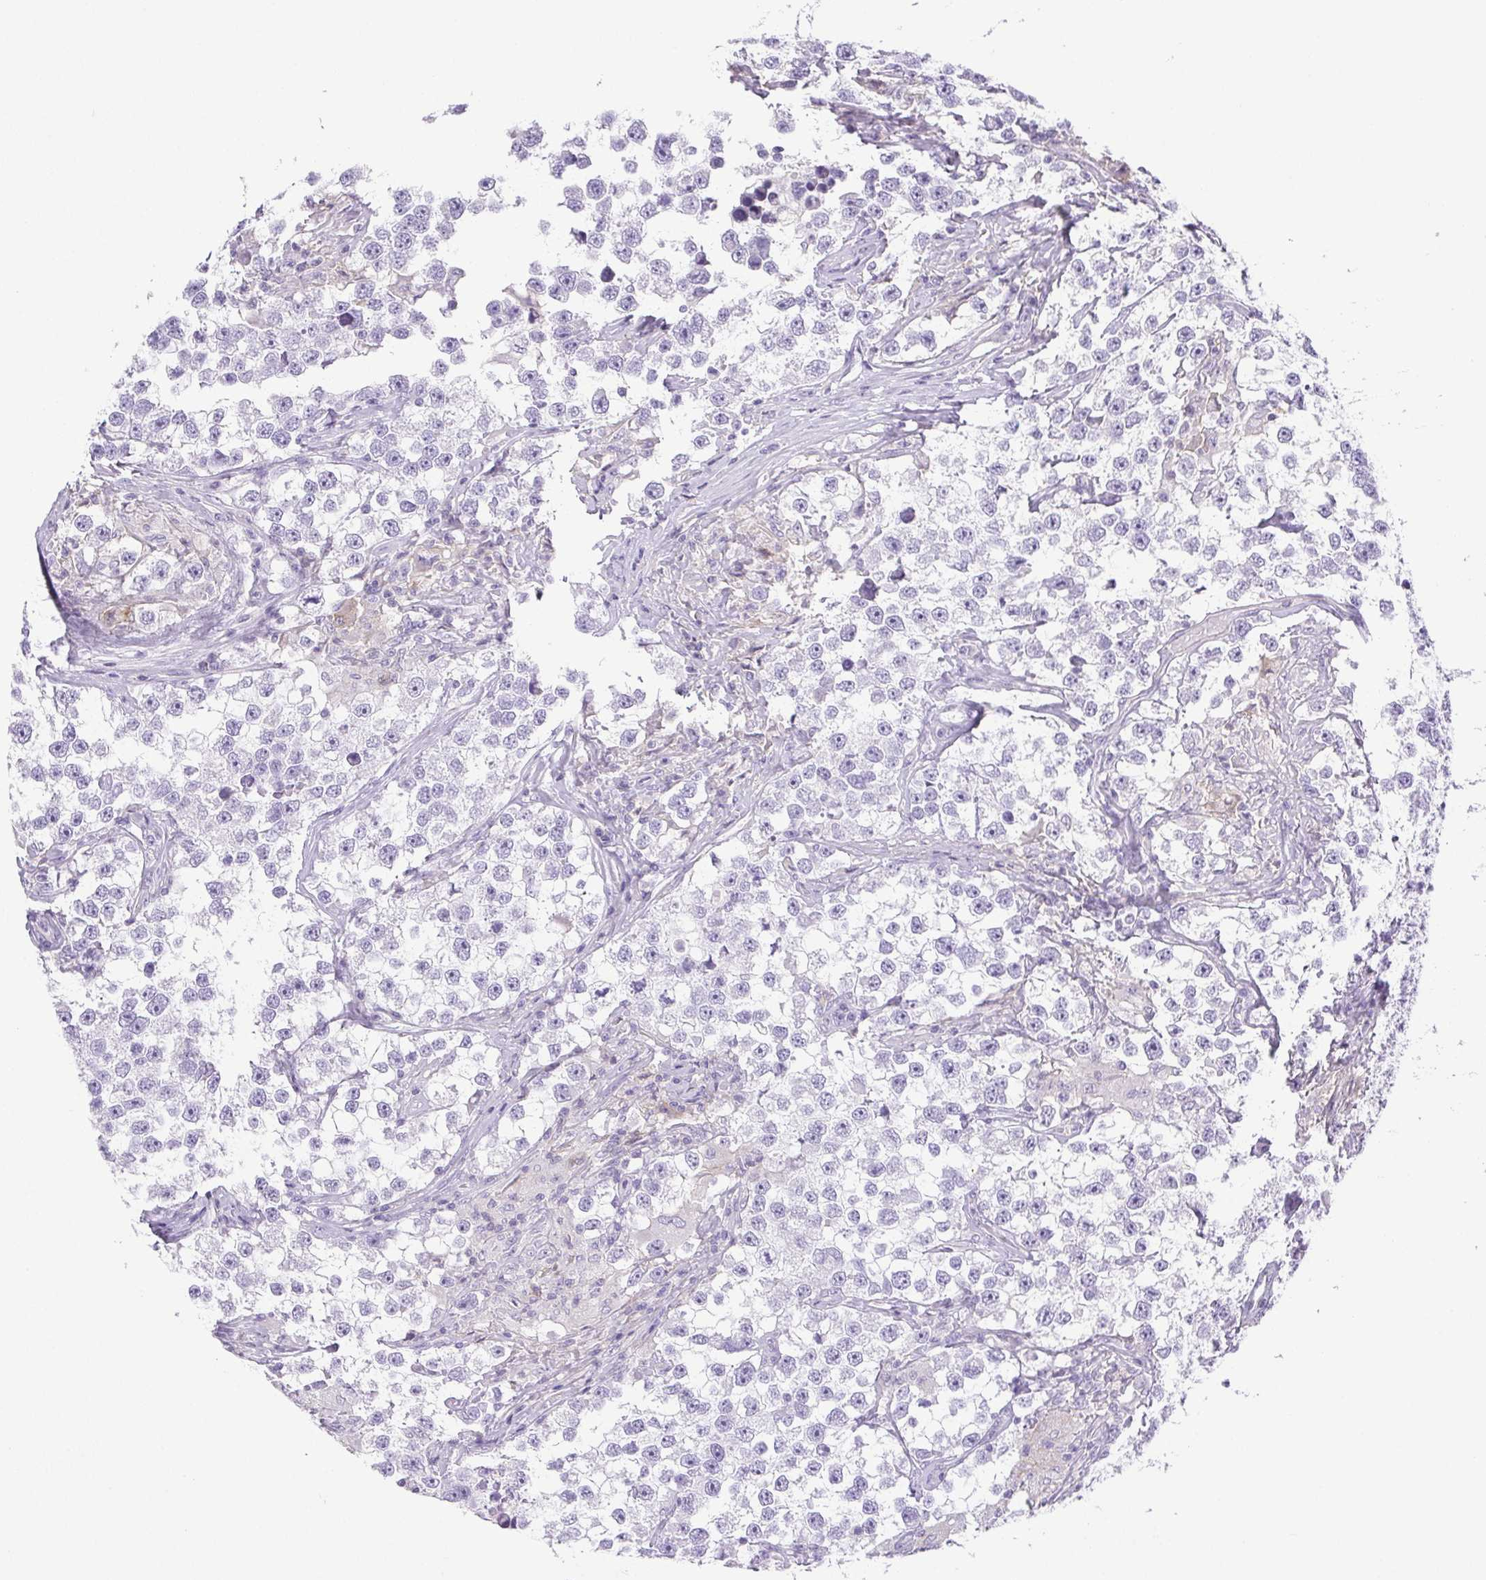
{"staining": {"intensity": "negative", "quantity": "none", "location": "none"}, "tissue": "testis cancer", "cell_type": "Tumor cells", "image_type": "cancer", "snomed": [{"axis": "morphology", "description": "Seminoma, NOS"}, {"axis": "topography", "description": "Testis"}], "caption": "Tumor cells are negative for brown protein staining in testis cancer (seminoma).", "gene": "HLA-G", "patient": {"sex": "male", "age": 46}}